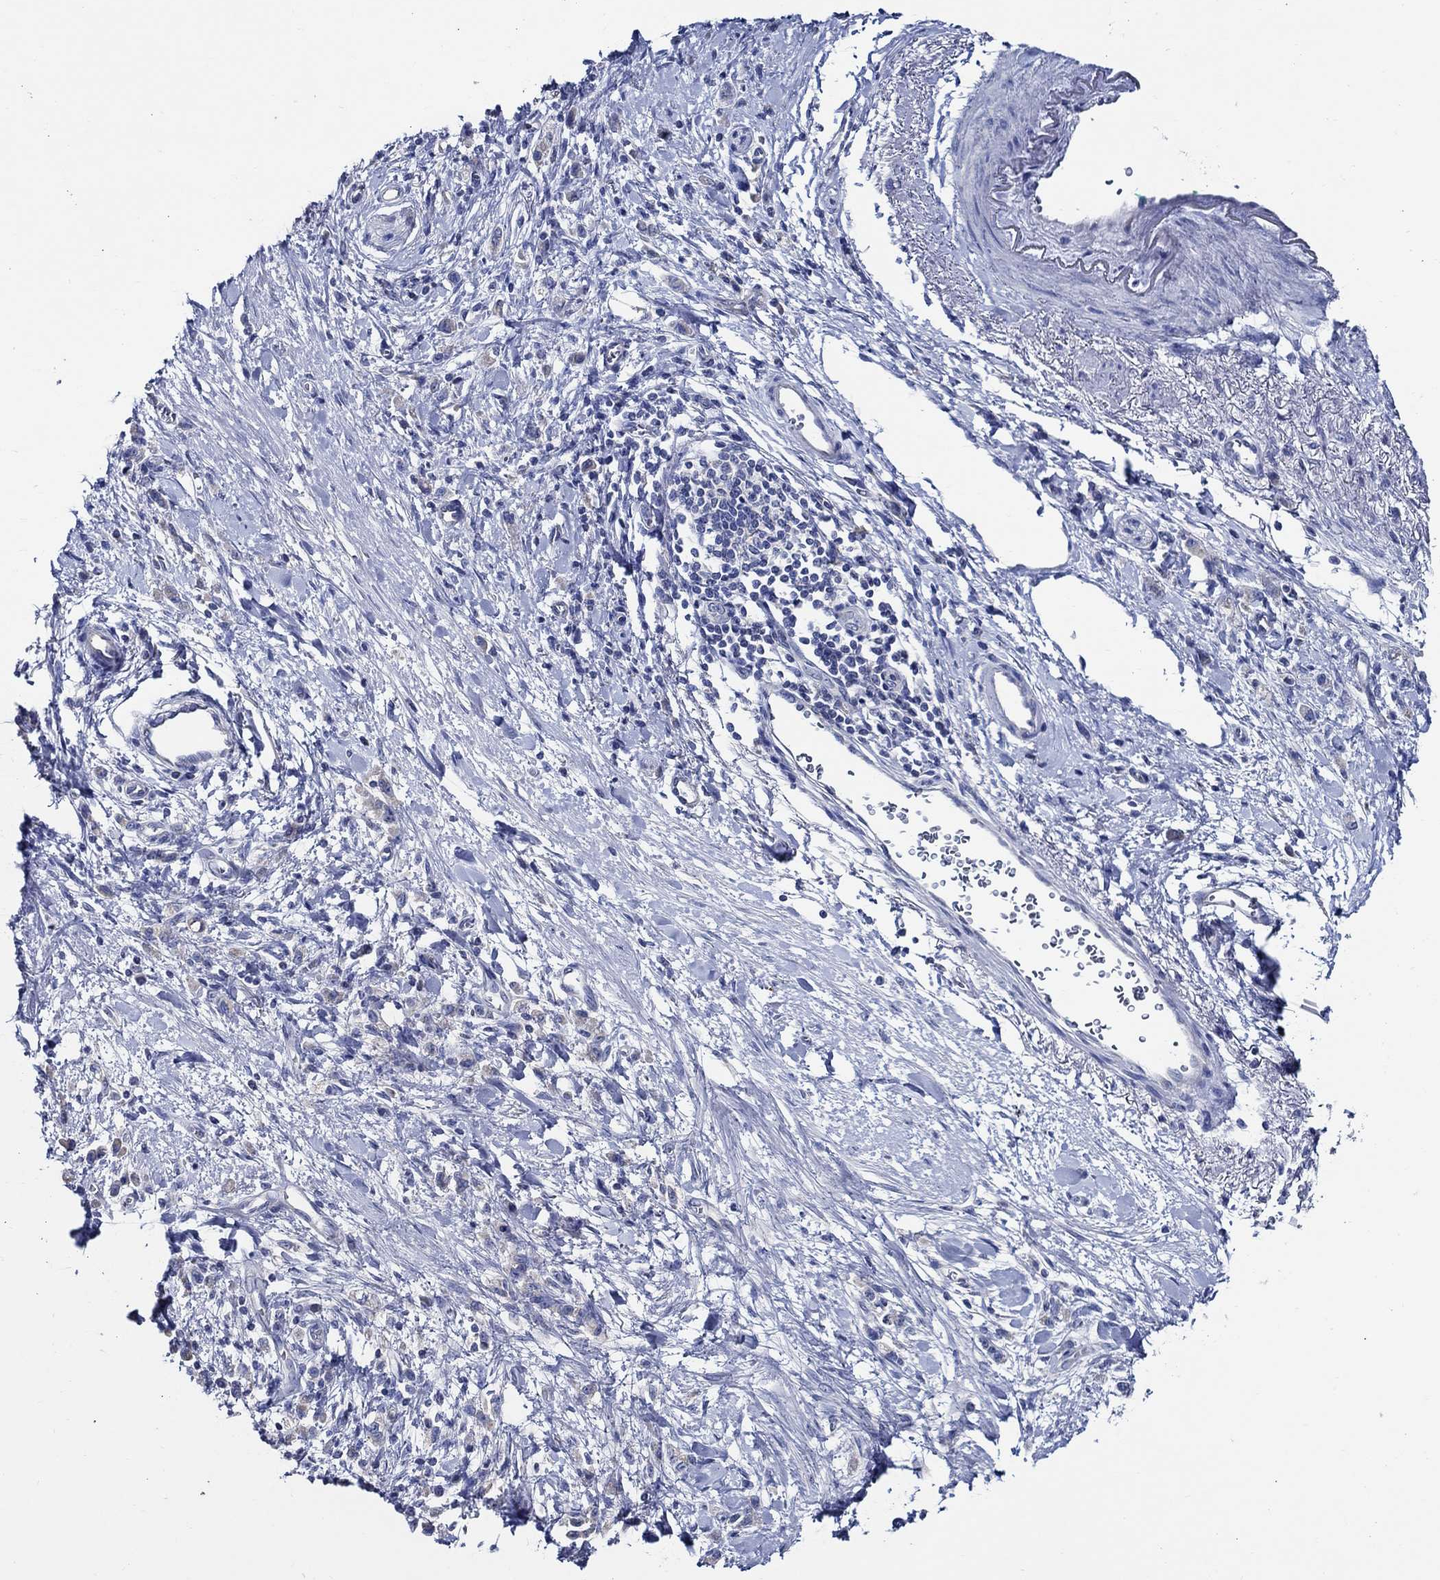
{"staining": {"intensity": "negative", "quantity": "none", "location": "none"}, "tissue": "stomach cancer", "cell_type": "Tumor cells", "image_type": "cancer", "snomed": [{"axis": "morphology", "description": "Adenocarcinoma, NOS"}, {"axis": "topography", "description": "Stomach"}], "caption": "Immunohistochemistry (IHC) histopathology image of human stomach cancer (adenocarcinoma) stained for a protein (brown), which exhibits no positivity in tumor cells.", "gene": "SKOR1", "patient": {"sex": "male", "age": 77}}